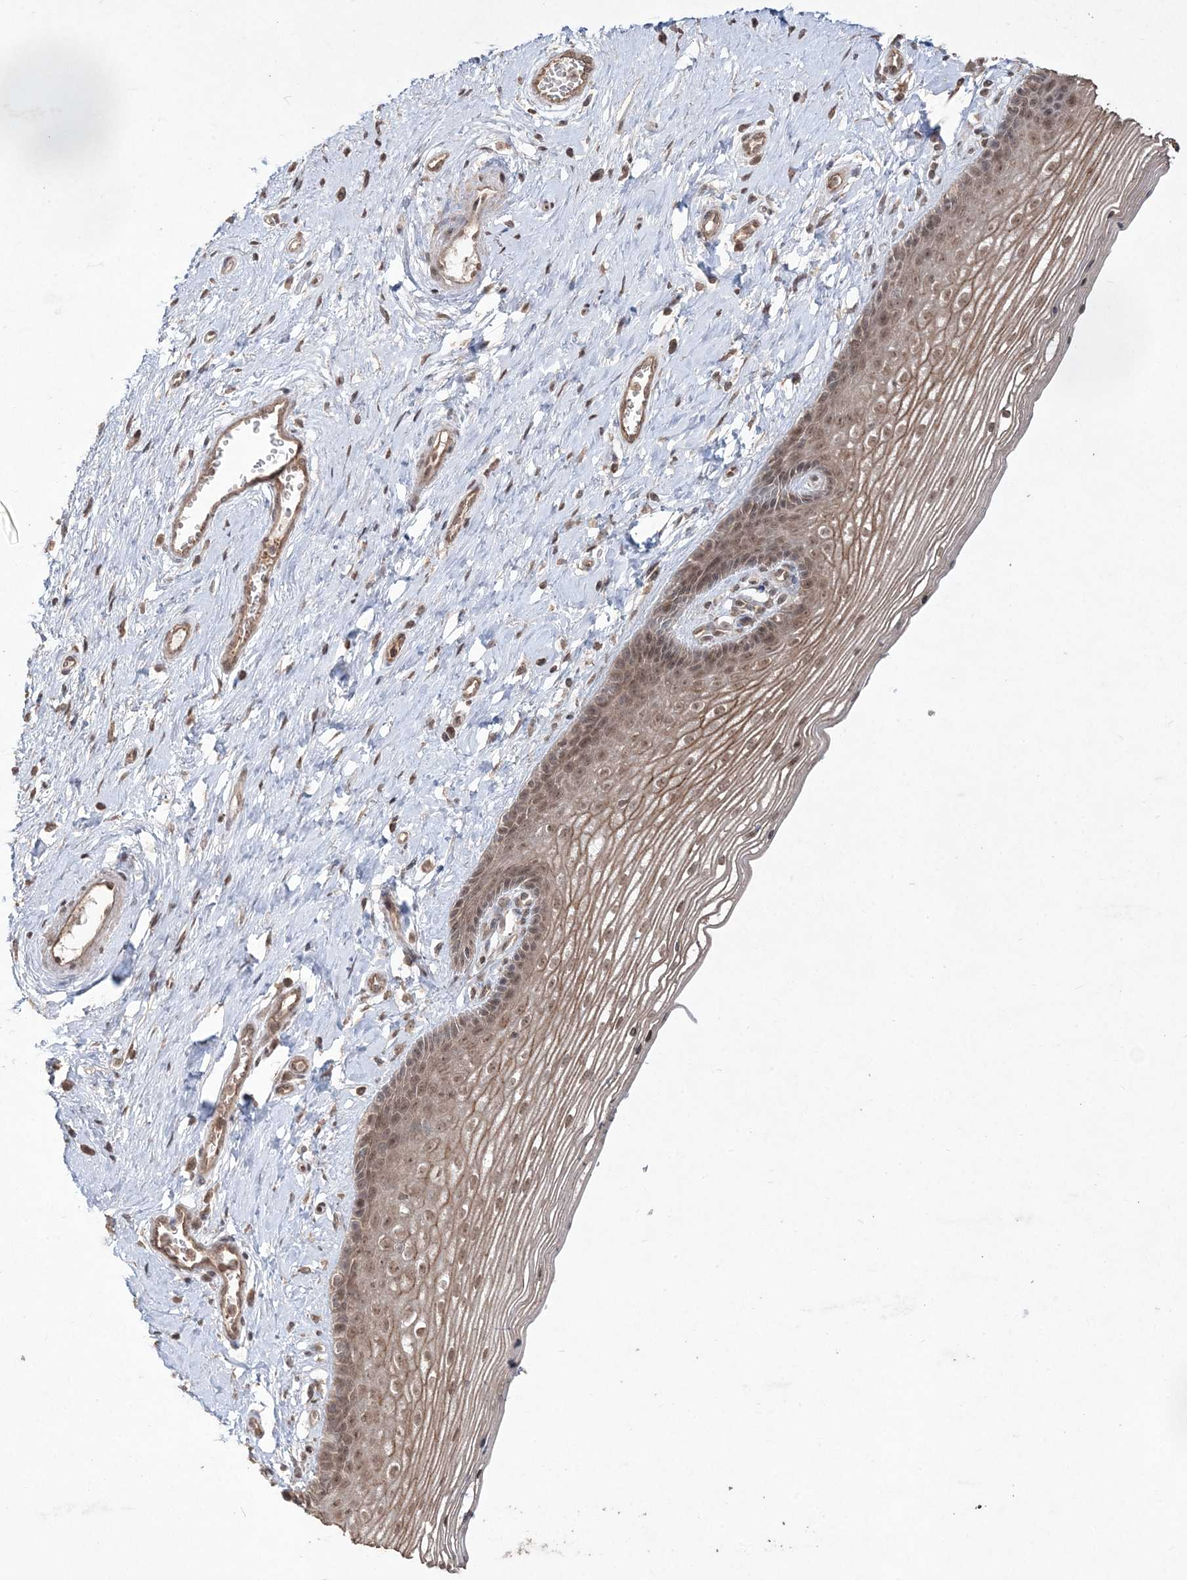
{"staining": {"intensity": "moderate", "quantity": ">75%", "location": "cytoplasmic/membranous,nuclear"}, "tissue": "vagina", "cell_type": "Squamous epithelial cells", "image_type": "normal", "snomed": [{"axis": "morphology", "description": "Normal tissue, NOS"}, {"axis": "topography", "description": "Vagina"}], "caption": "DAB (3,3'-diaminobenzidine) immunohistochemical staining of normal human vagina demonstrates moderate cytoplasmic/membranous,nuclear protein positivity in approximately >75% of squamous epithelial cells. (DAB IHC, brown staining for protein, blue staining for nuclei).", "gene": "EHHADH", "patient": {"sex": "female", "age": 46}}